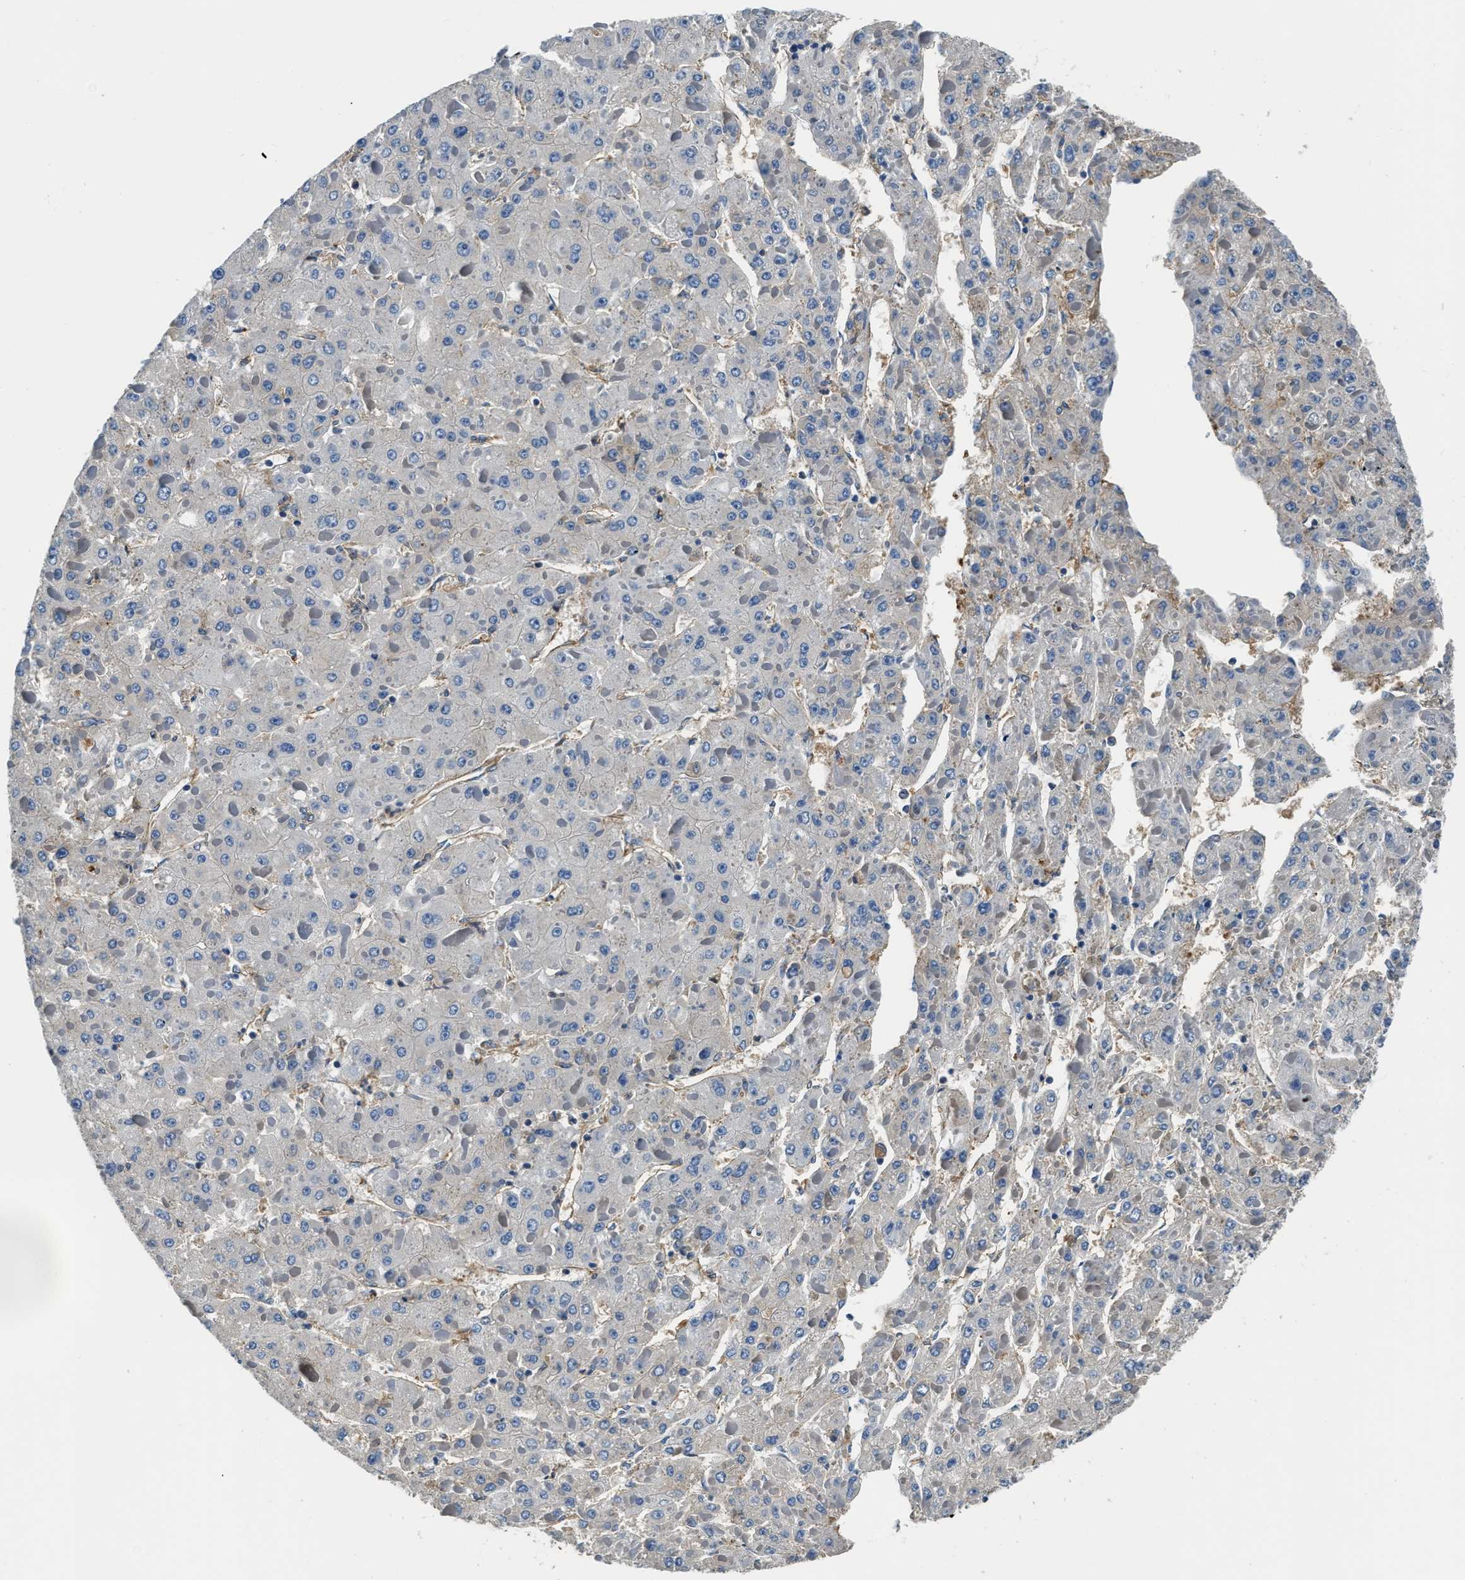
{"staining": {"intensity": "negative", "quantity": "none", "location": "none"}, "tissue": "liver cancer", "cell_type": "Tumor cells", "image_type": "cancer", "snomed": [{"axis": "morphology", "description": "Carcinoma, Hepatocellular, NOS"}, {"axis": "topography", "description": "Liver"}], "caption": "Tumor cells show no significant protein positivity in liver hepatocellular carcinoma. The staining was performed using DAB to visualize the protein expression in brown, while the nuclei were stained in blue with hematoxylin (Magnification: 20x).", "gene": "EEA1", "patient": {"sex": "female", "age": 73}}